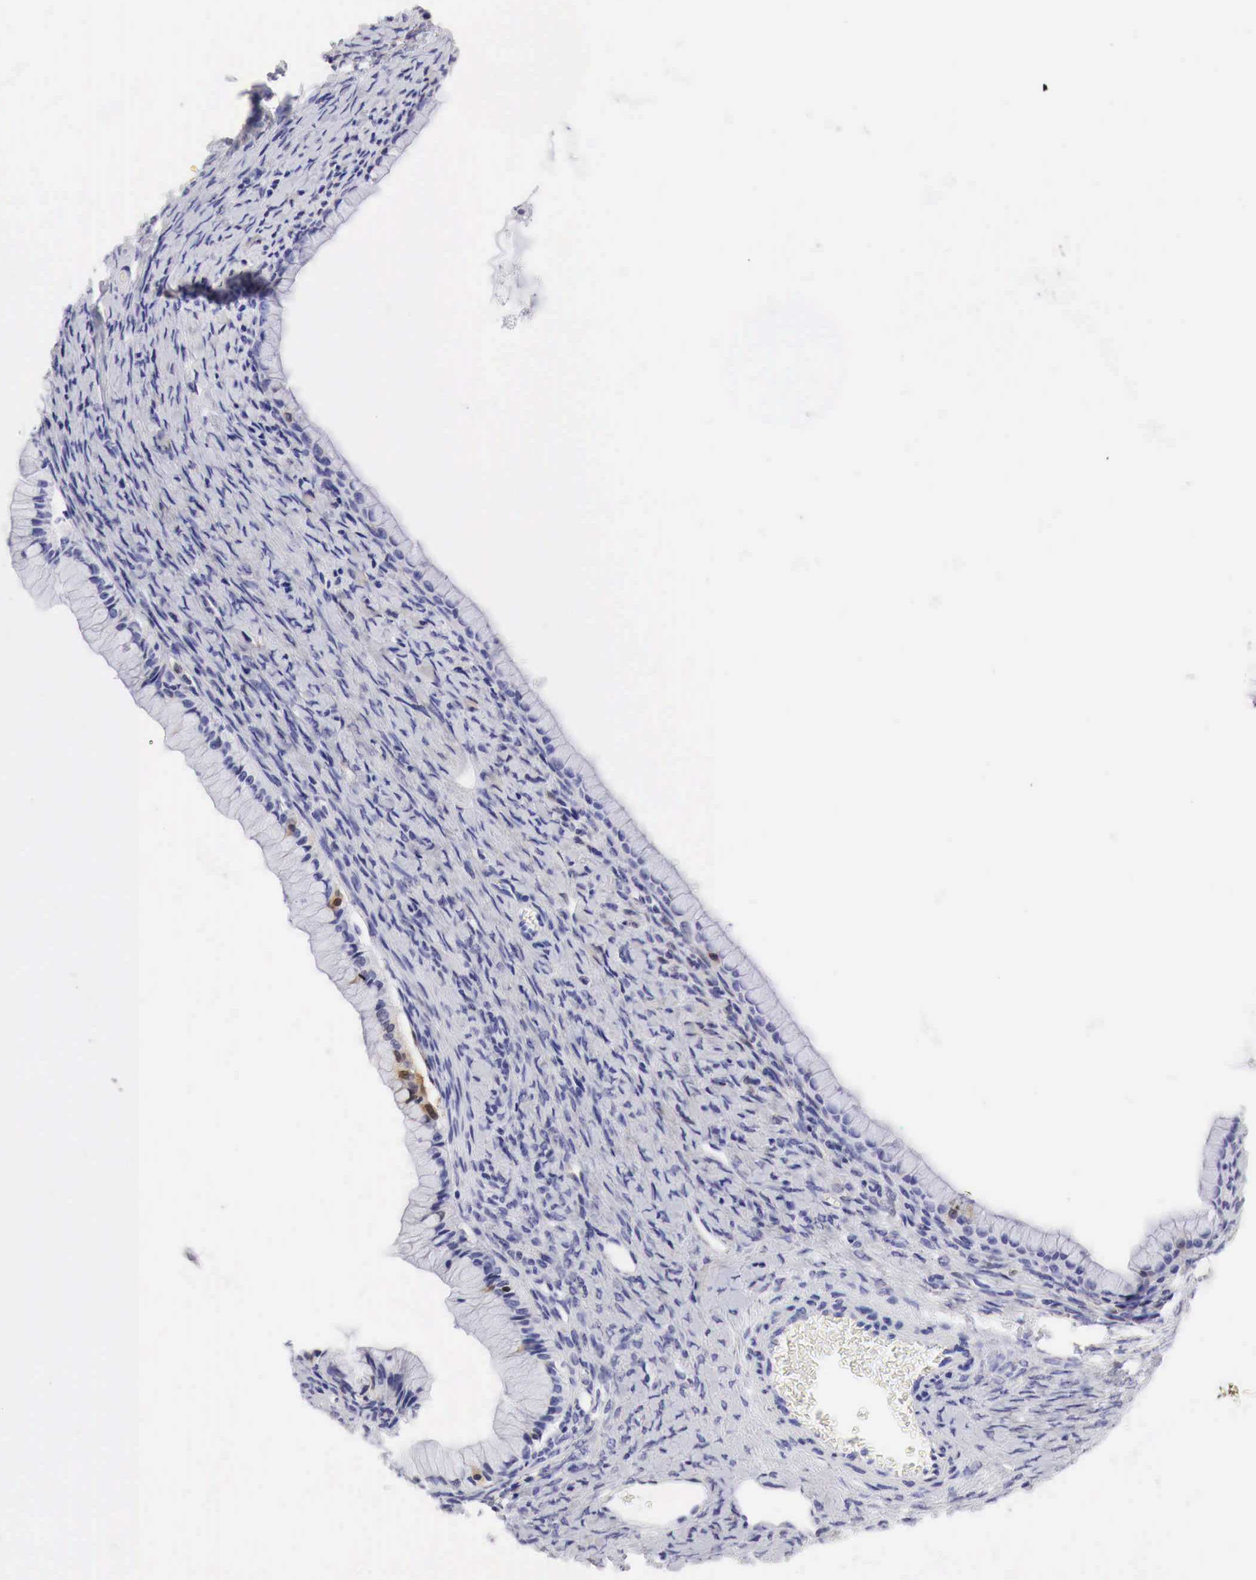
{"staining": {"intensity": "weak", "quantity": "<25%", "location": "cytoplasmic/membranous"}, "tissue": "ovarian cancer", "cell_type": "Tumor cells", "image_type": "cancer", "snomed": [{"axis": "morphology", "description": "Cystadenocarcinoma, mucinous, NOS"}, {"axis": "topography", "description": "Ovary"}], "caption": "This is a image of IHC staining of ovarian mucinous cystadenocarcinoma, which shows no positivity in tumor cells.", "gene": "CDKN2A", "patient": {"sex": "female", "age": 25}}